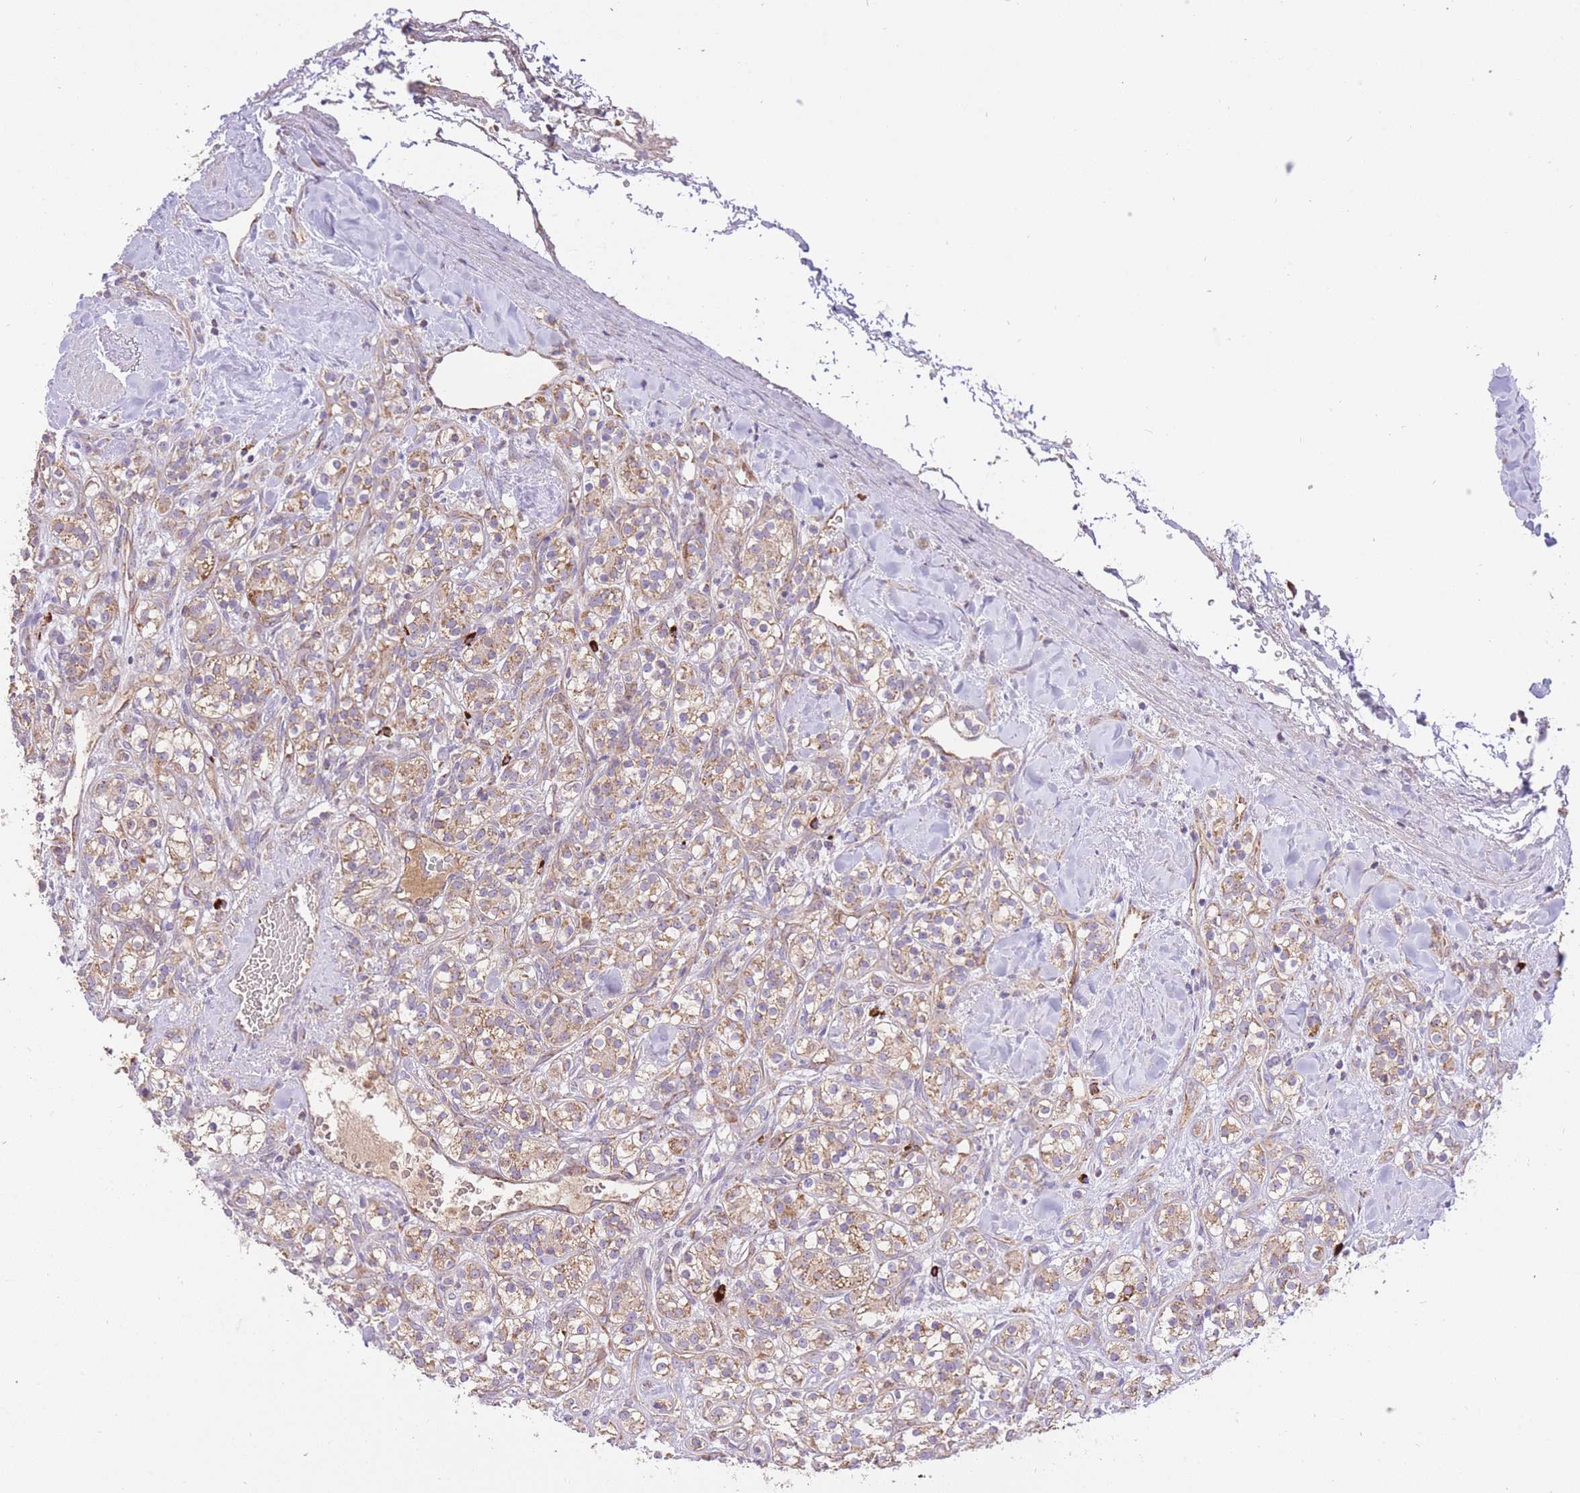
{"staining": {"intensity": "moderate", "quantity": ">75%", "location": "cytoplasmic/membranous"}, "tissue": "renal cancer", "cell_type": "Tumor cells", "image_type": "cancer", "snomed": [{"axis": "morphology", "description": "Adenocarcinoma, NOS"}, {"axis": "topography", "description": "Kidney"}], "caption": "Immunohistochemical staining of renal cancer (adenocarcinoma) demonstrates moderate cytoplasmic/membranous protein staining in approximately >75% of tumor cells.", "gene": "PREP", "patient": {"sex": "male", "age": 77}}